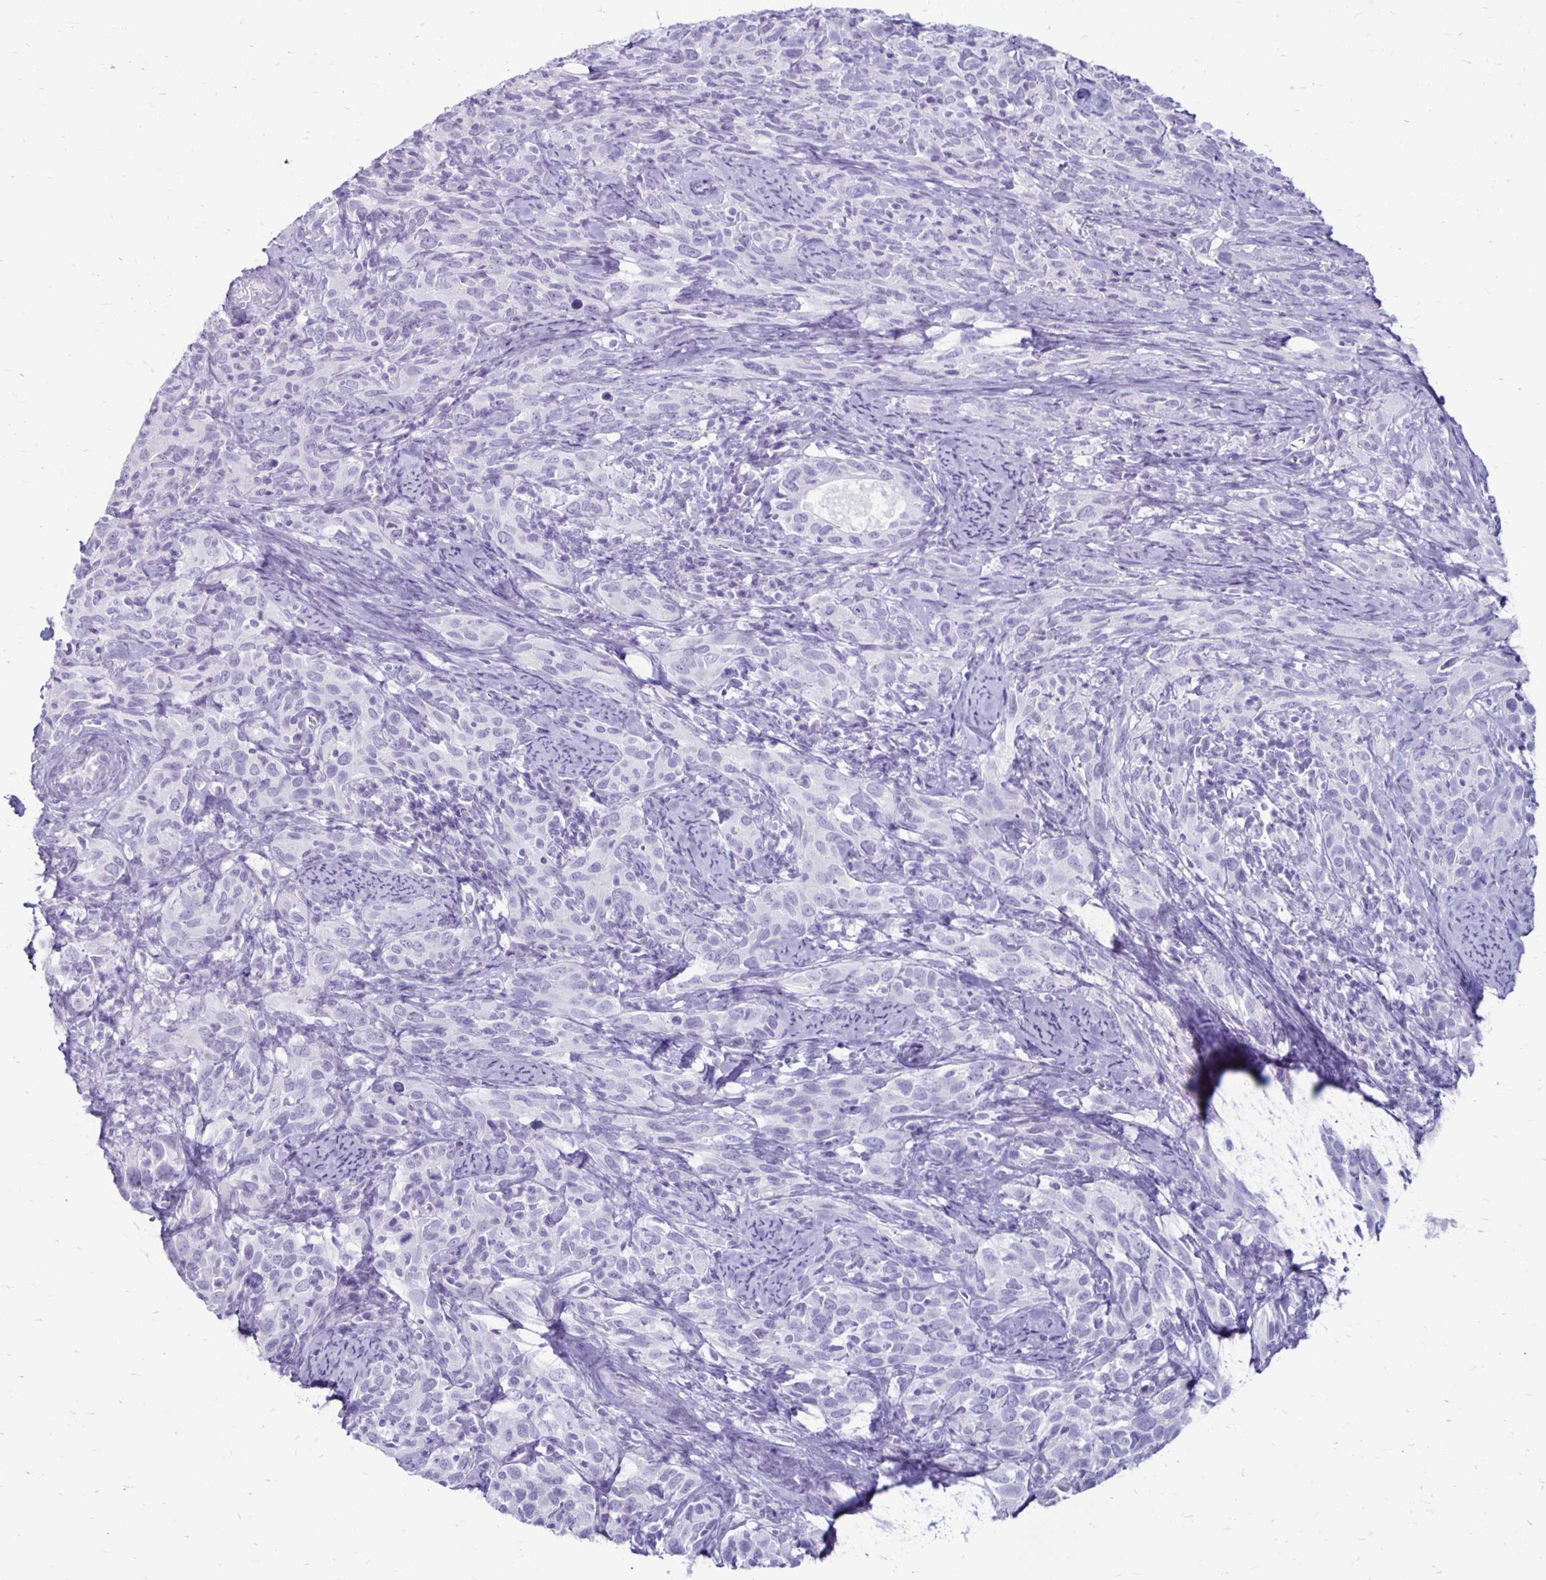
{"staining": {"intensity": "negative", "quantity": "none", "location": "none"}, "tissue": "cervical cancer", "cell_type": "Tumor cells", "image_type": "cancer", "snomed": [{"axis": "morphology", "description": "Normal tissue, NOS"}, {"axis": "morphology", "description": "Squamous cell carcinoma, NOS"}, {"axis": "topography", "description": "Cervix"}], "caption": "Immunohistochemistry image of cervical cancer (squamous cell carcinoma) stained for a protein (brown), which demonstrates no expression in tumor cells. (DAB (3,3'-diaminobenzidine) immunohistochemistry, high magnification).", "gene": "RYR1", "patient": {"sex": "female", "age": 51}}